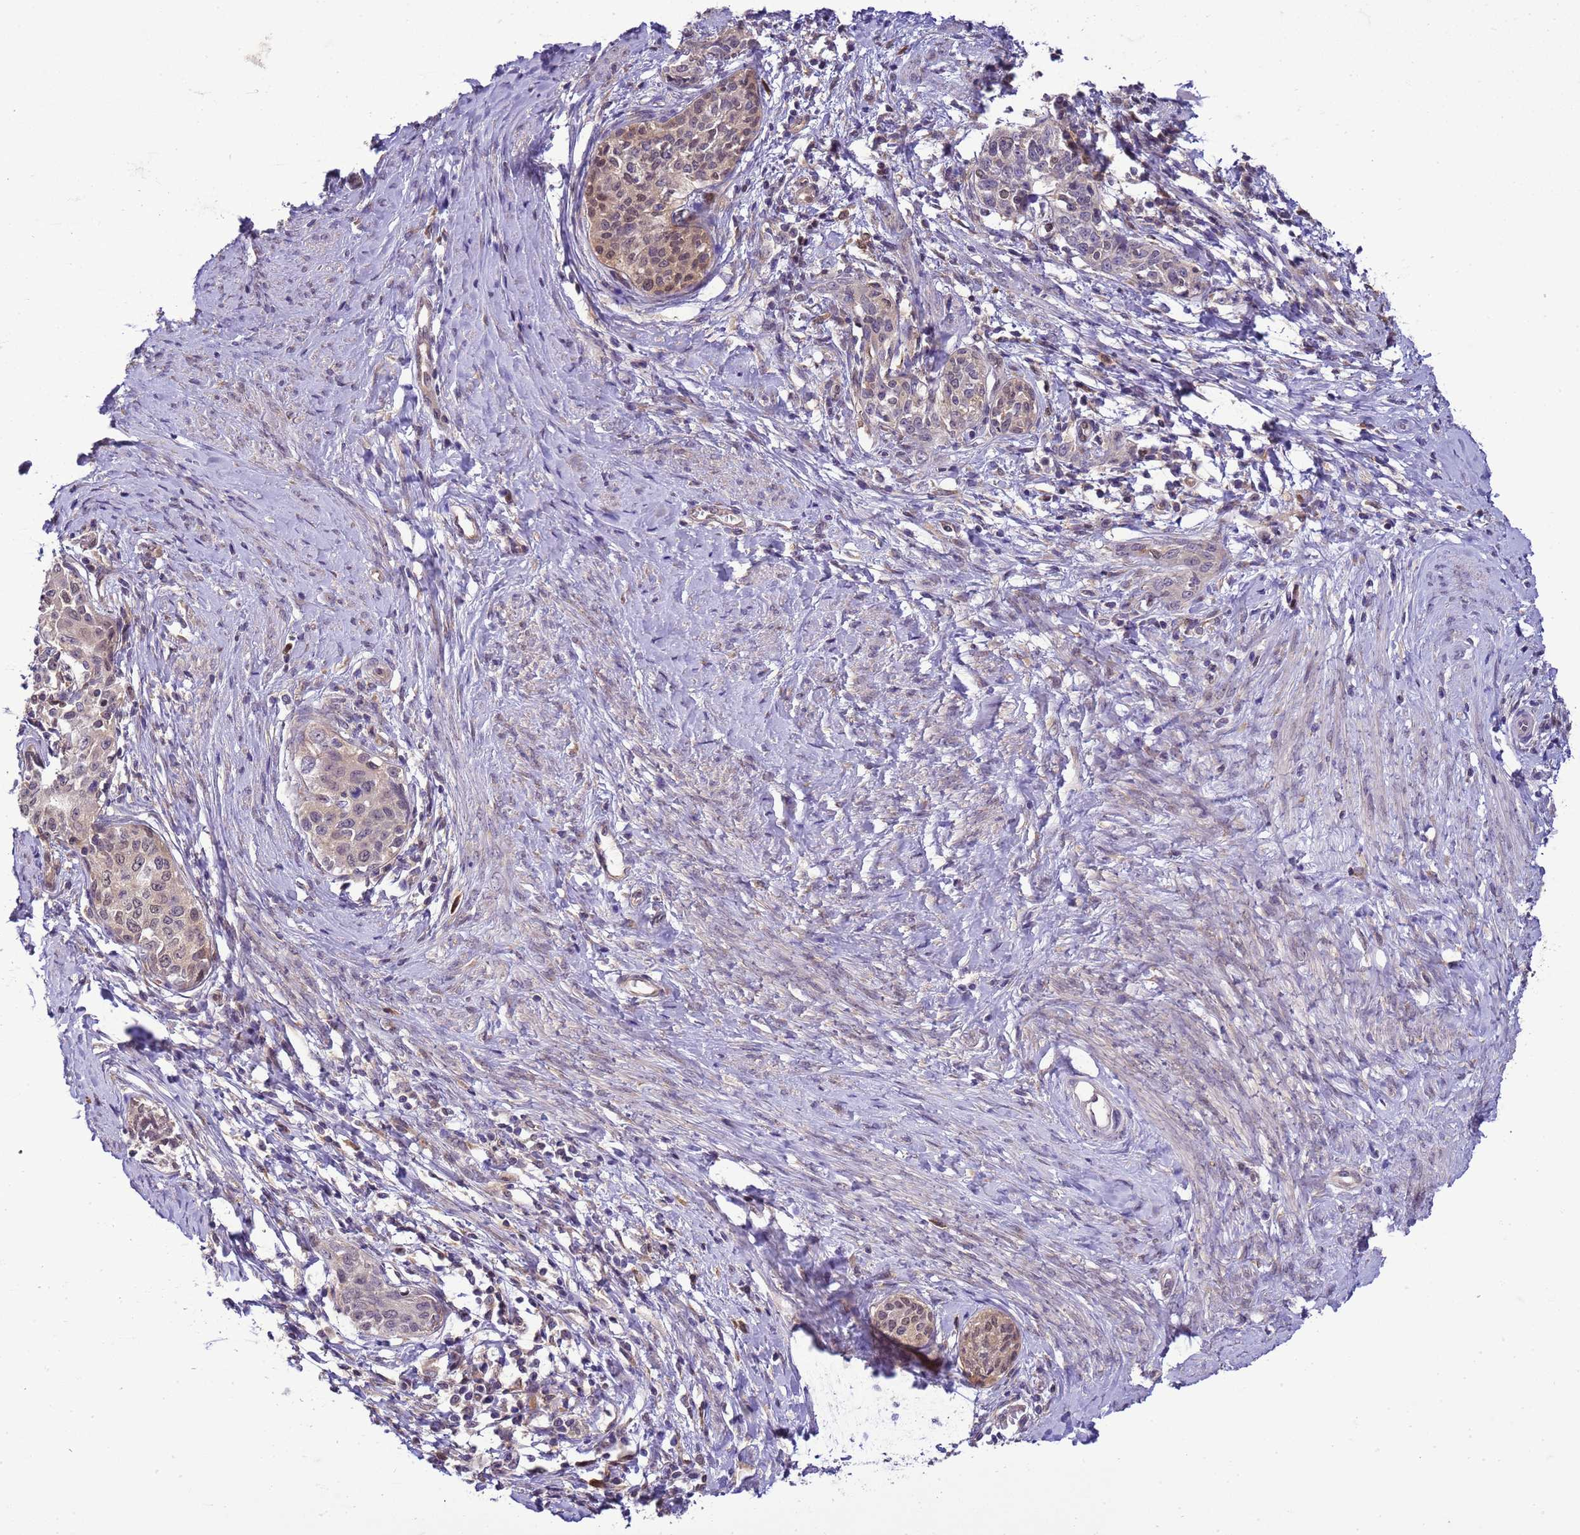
{"staining": {"intensity": "weak", "quantity": "25%-75%", "location": "nuclear"}, "tissue": "cervical cancer", "cell_type": "Tumor cells", "image_type": "cancer", "snomed": [{"axis": "morphology", "description": "Squamous cell carcinoma, NOS"}, {"axis": "morphology", "description": "Adenocarcinoma, NOS"}, {"axis": "topography", "description": "Cervix"}], "caption": "Weak nuclear expression for a protein is identified in approximately 25%-75% of tumor cells of adenocarcinoma (cervical) using immunohistochemistry (IHC).", "gene": "DDI2", "patient": {"sex": "female", "age": 52}}